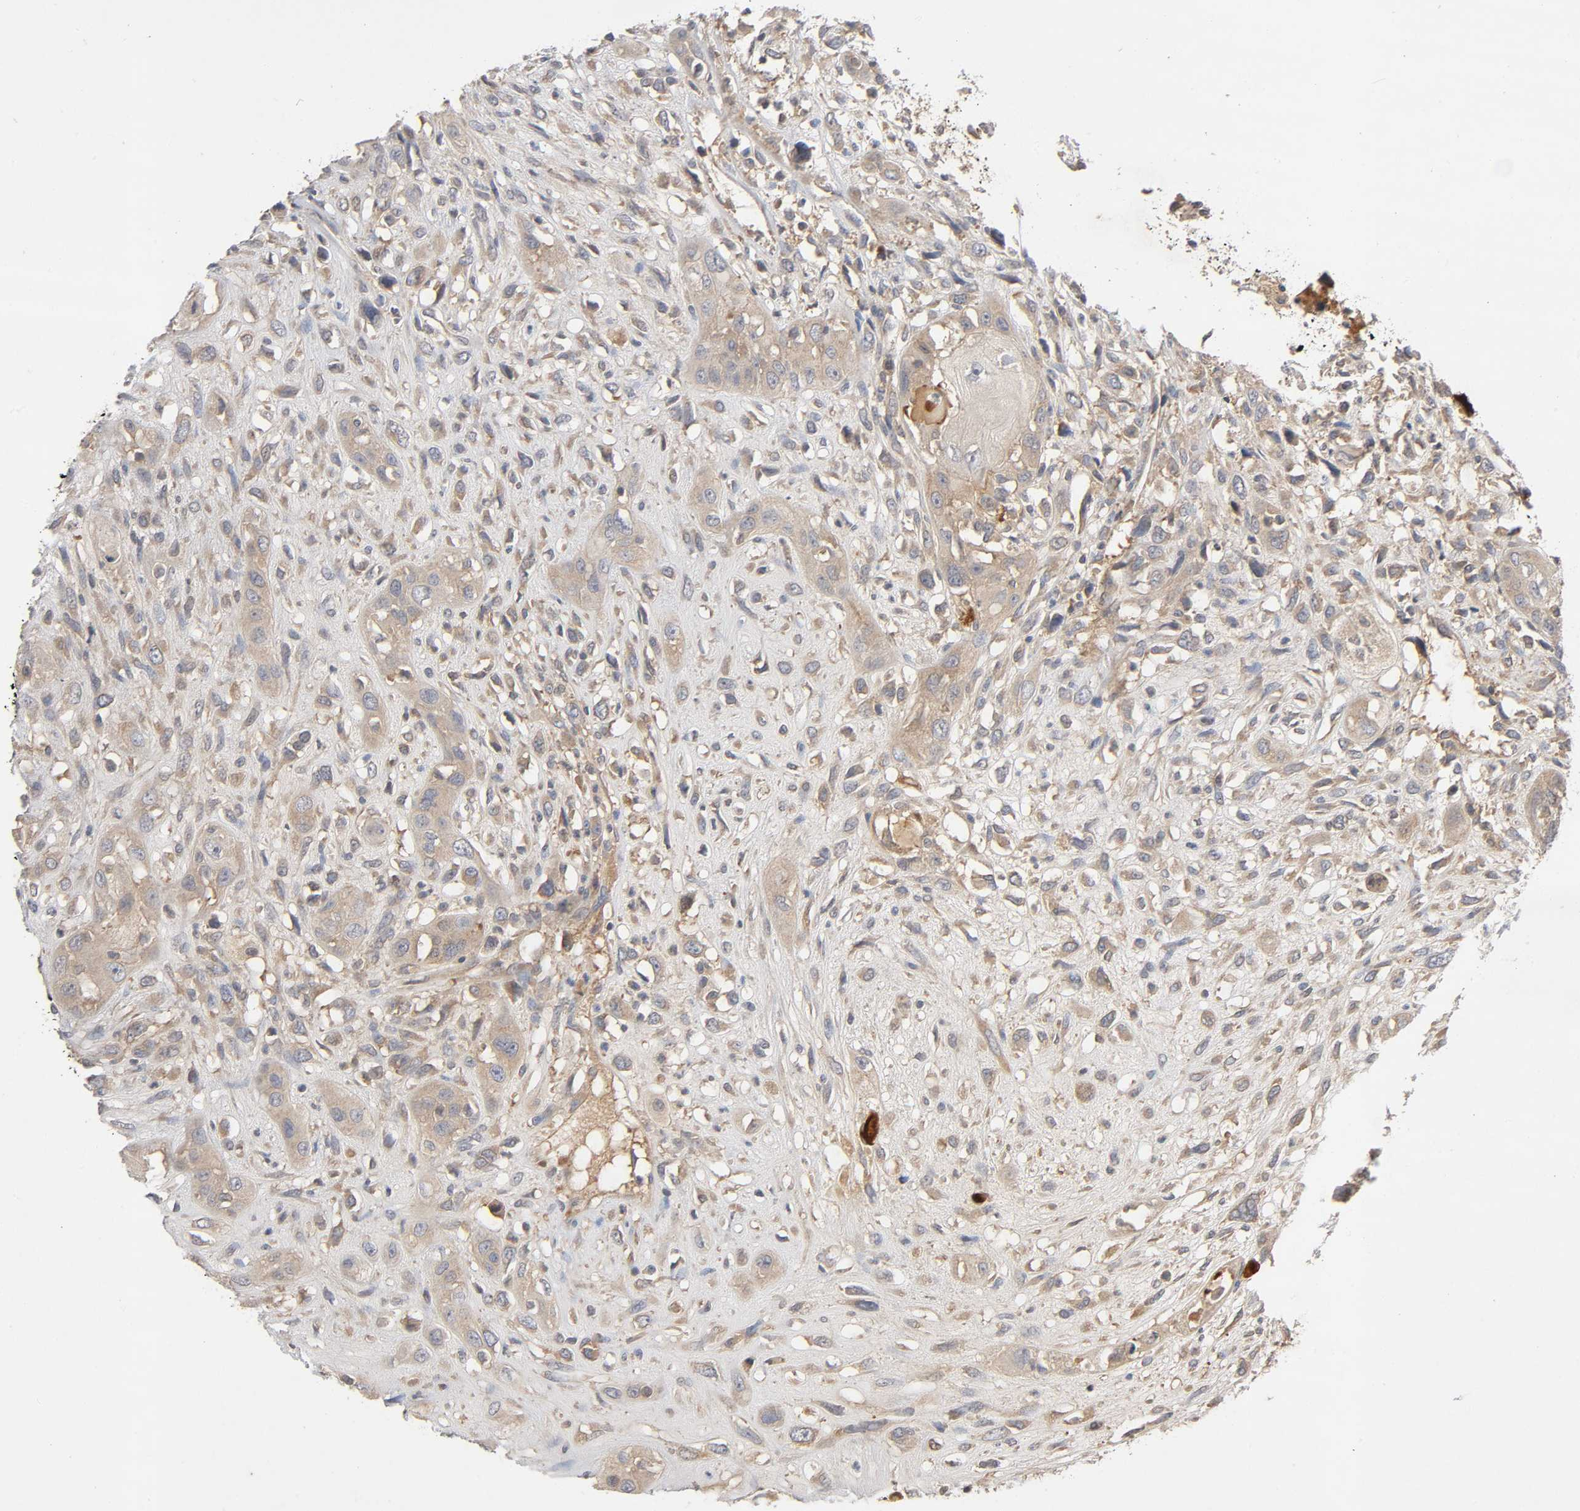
{"staining": {"intensity": "moderate", "quantity": ">75%", "location": "cytoplasmic/membranous"}, "tissue": "head and neck cancer", "cell_type": "Tumor cells", "image_type": "cancer", "snomed": [{"axis": "morphology", "description": "Necrosis, NOS"}, {"axis": "morphology", "description": "Neoplasm, malignant, NOS"}, {"axis": "topography", "description": "Salivary gland"}, {"axis": "topography", "description": "Head-Neck"}], "caption": "Immunohistochemical staining of human head and neck neoplasm (malignant) reveals moderate cytoplasmic/membranous protein expression in about >75% of tumor cells.", "gene": "CPB2", "patient": {"sex": "male", "age": 43}}